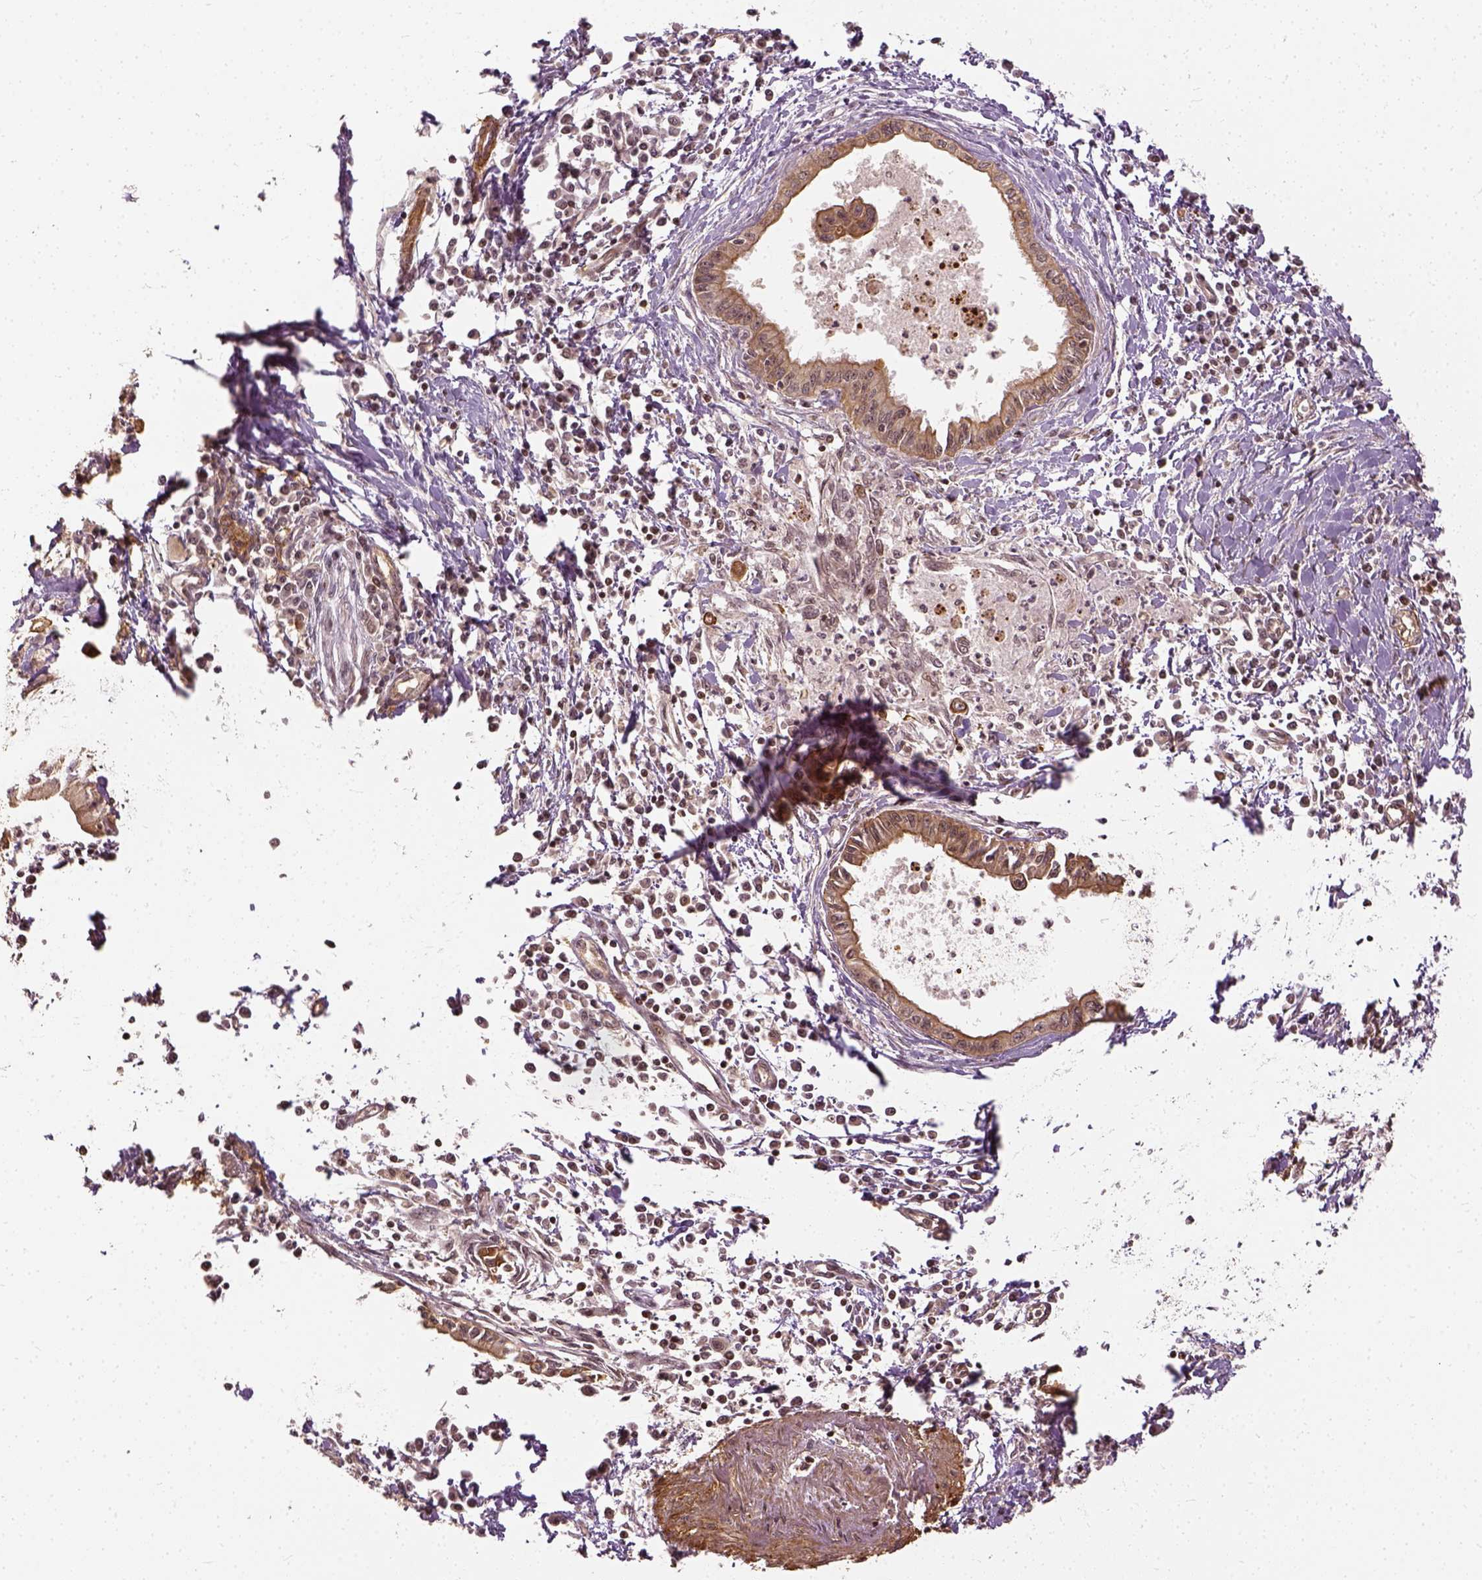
{"staining": {"intensity": "moderate", "quantity": ">75%", "location": "cytoplasmic/membranous"}, "tissue": "pancreatic cancer", "cell_type": "Tumor cells", "image_type": "cancer", "snomed": [{"axis": "morphology", "description": "Adenocarcinoma, NOS"}, {"axis": "topography", "description": "Pancreas"}], "caption": "Tumor cells exhibit moderate cytoplasmic/membranous positivity in approximately >75% of cells in pancreatic cancer (adenocarcinoma).", "gene": "VEGFA", "patient": {"sex": "male", "age": 72}}